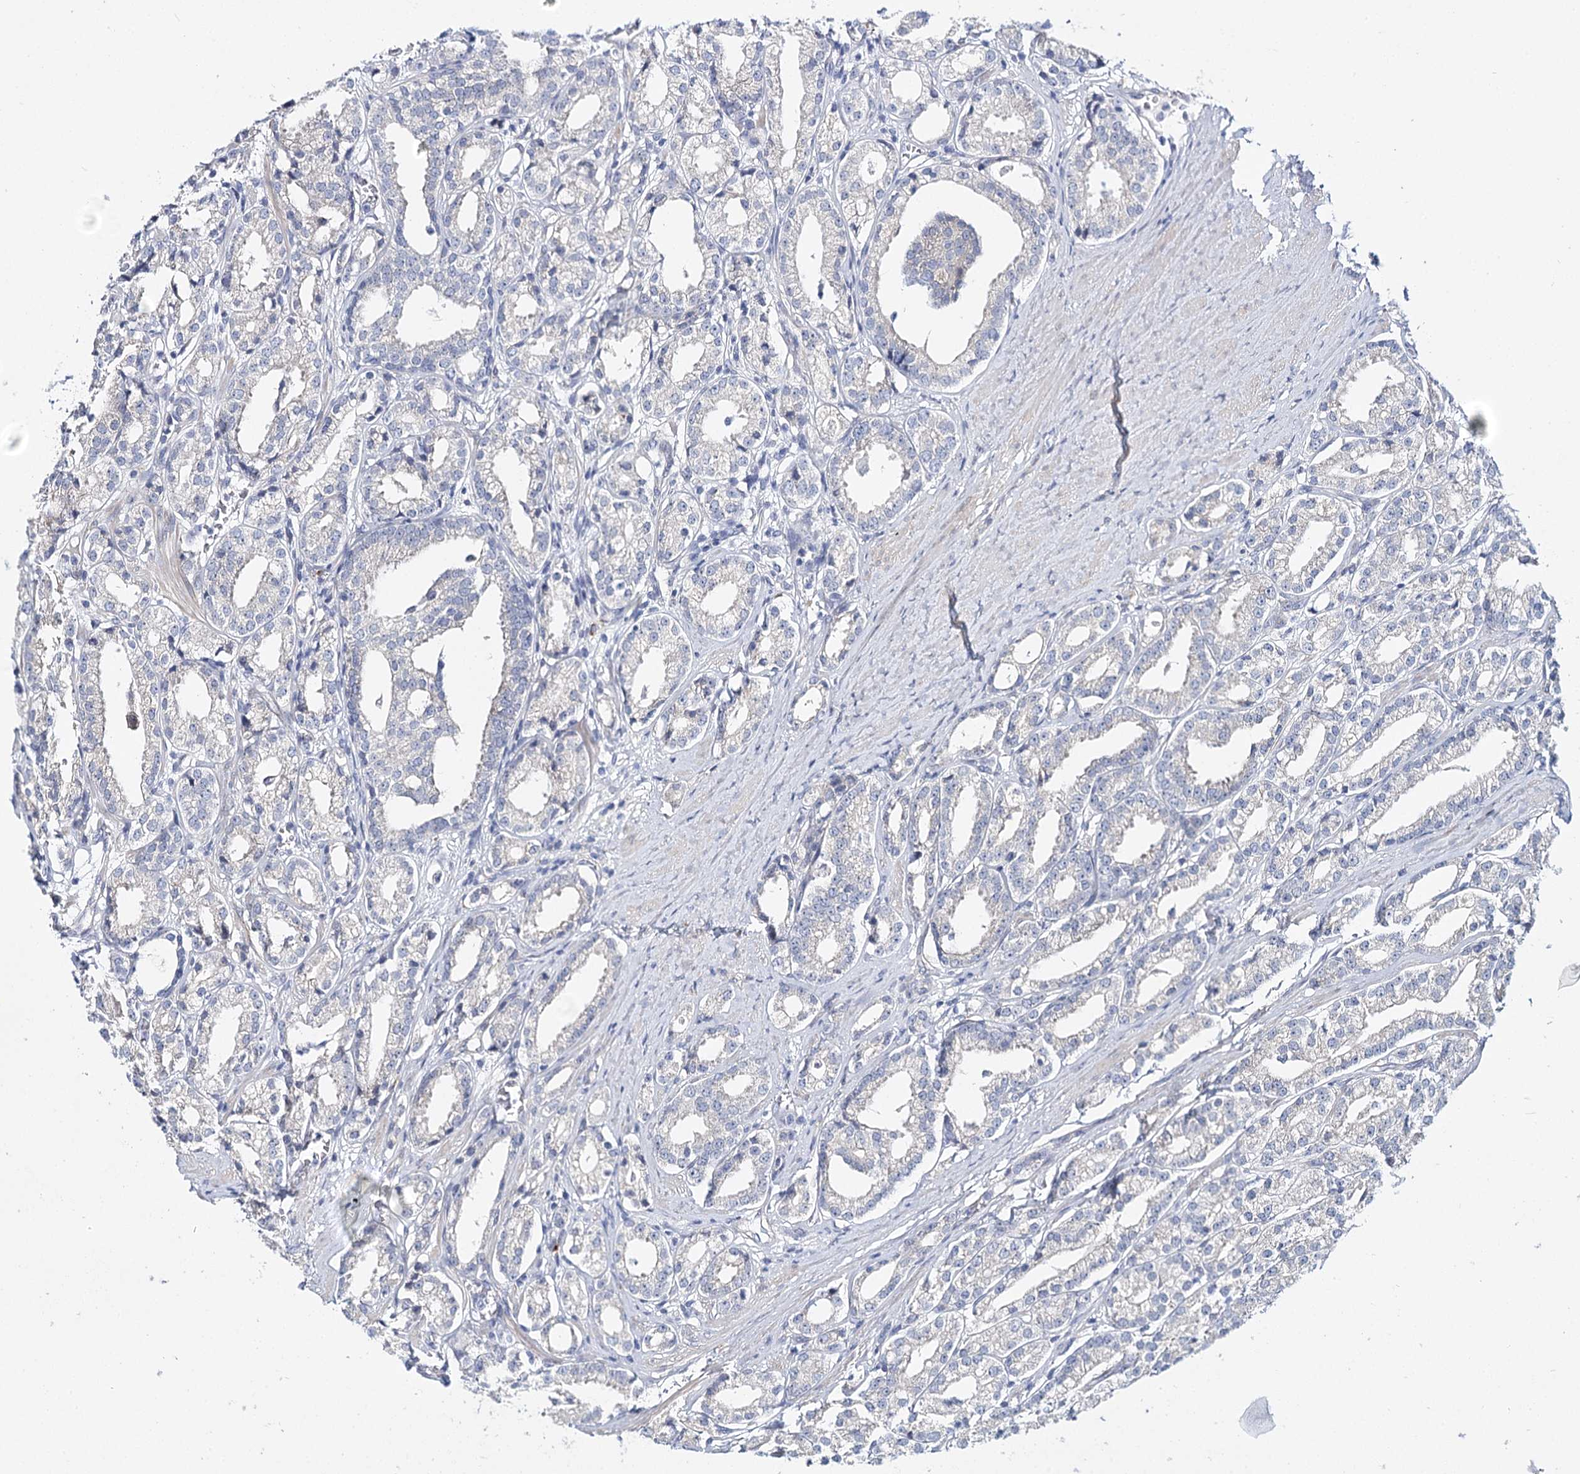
{"staining": {"intensity": "negative", "quantity": "none", "location": "none"}, "tissue": "prostate cancer", "cell_type": "Tumor cells", "image_type": "cancer", "snomed": [{"axis": "morphology", "description": "Adenocarcinoma, High grade"}, {"axis": "topography", "description": "Prostate"}], "caption": "High power microscopy image of an IHC image of prostate cancer (high-grade adenocarcinoma), revealing no significant expression in tumor cells.", "gene": "TEX12", "patient": {"sex": "male", "age": 69}}